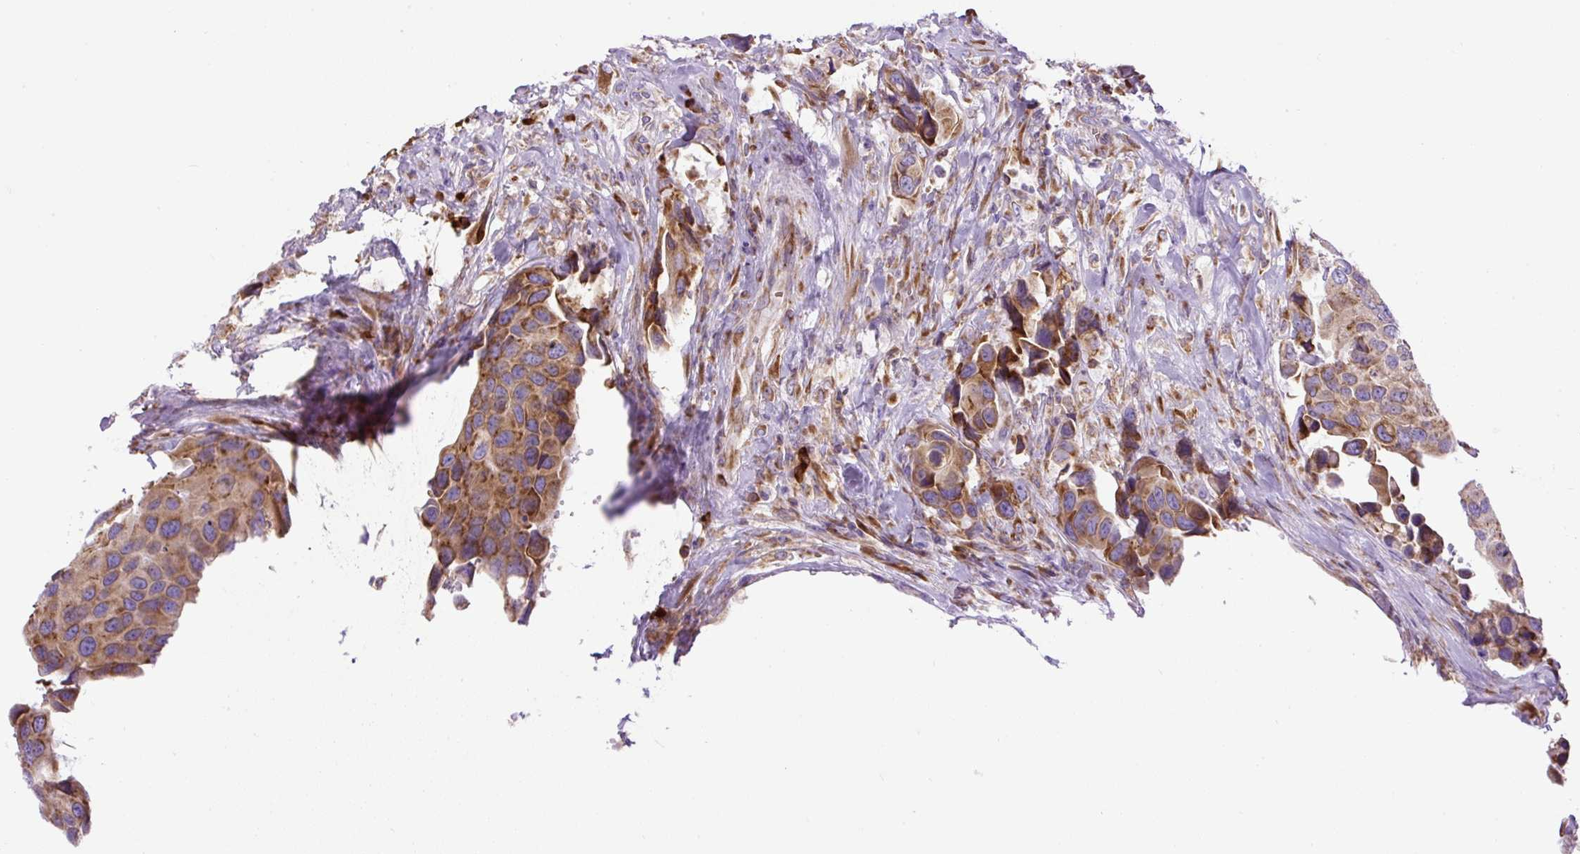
{"staining": {"intensity": "moderate", "quantity": ">75%", "location": "cytoplasmic/membranous"}, "tissue": "urothelial cancer", "cell_type": "Tumor cells", "image_type": "cancer", "snomed": [{"axis": "morphology", "description": "Urothelial carcinoma, High grade"}, {"axis": "topography", "description": "Urinary bladder"}], "caption": "Tumor cells show moderate cytoplasmic/membranous positivity in approximately >75% of cells in urothelial cancer.", "gene": "DDOST", "patient": {"sex": "male", "age": 74}}